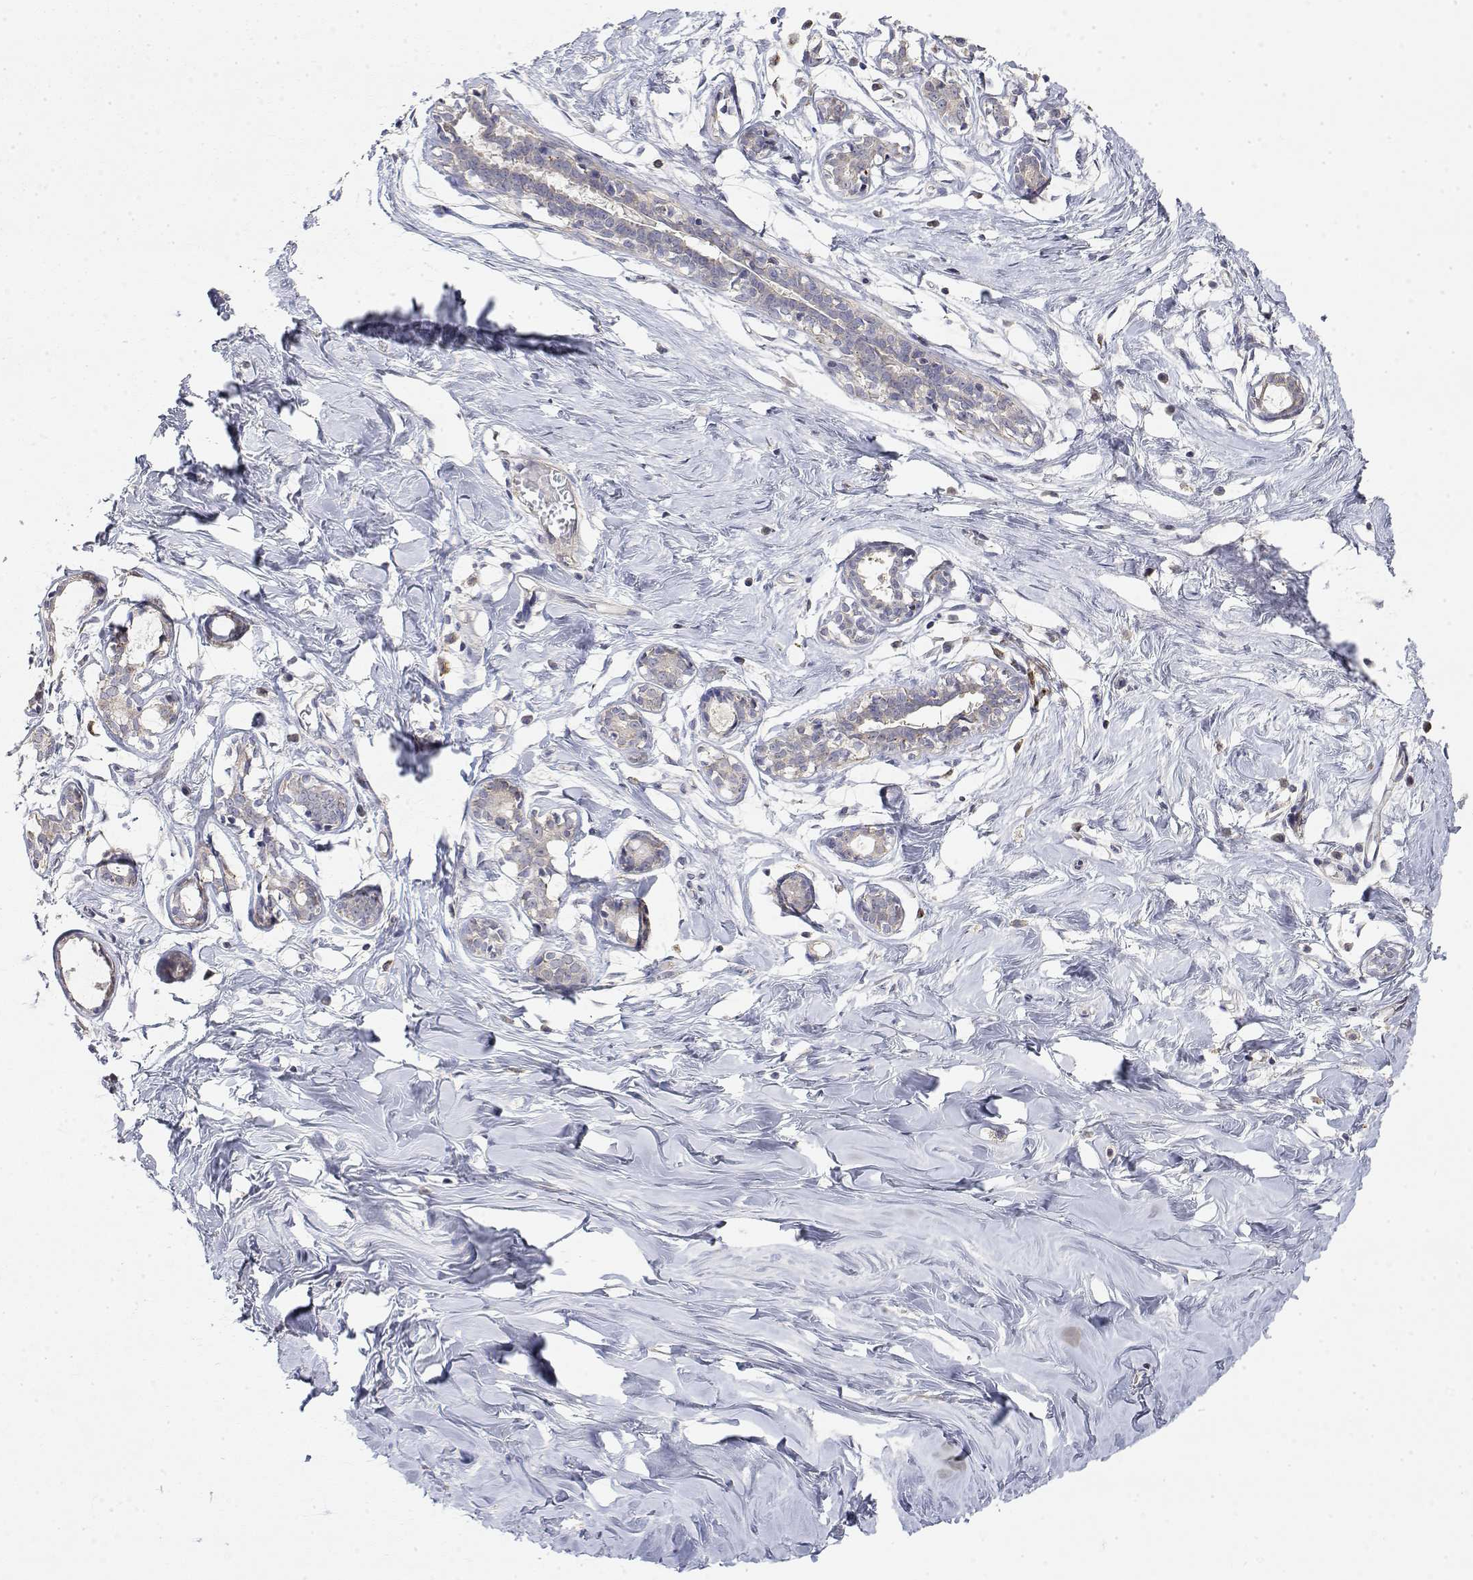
{"staining": {"intensity": "negative", "quantity": "none", "location": "none"}, "tissue": "breast", "cell_type": "Adipocytes", "image_type": "normal", "snomed": [{"axis": "morphology", "description": "Normal tissue, NOS"}, {"axis": "topography", "description": "Breast"}], "caption": "Immunohistochemistry photomicrograph of normal breast: breast stained with DAB (3,3'-diaminobenzidine) shows no significant protein staining in adipocytes.", "gene": "LONRF3", "patient": {"sex": "female", "age": 27}}